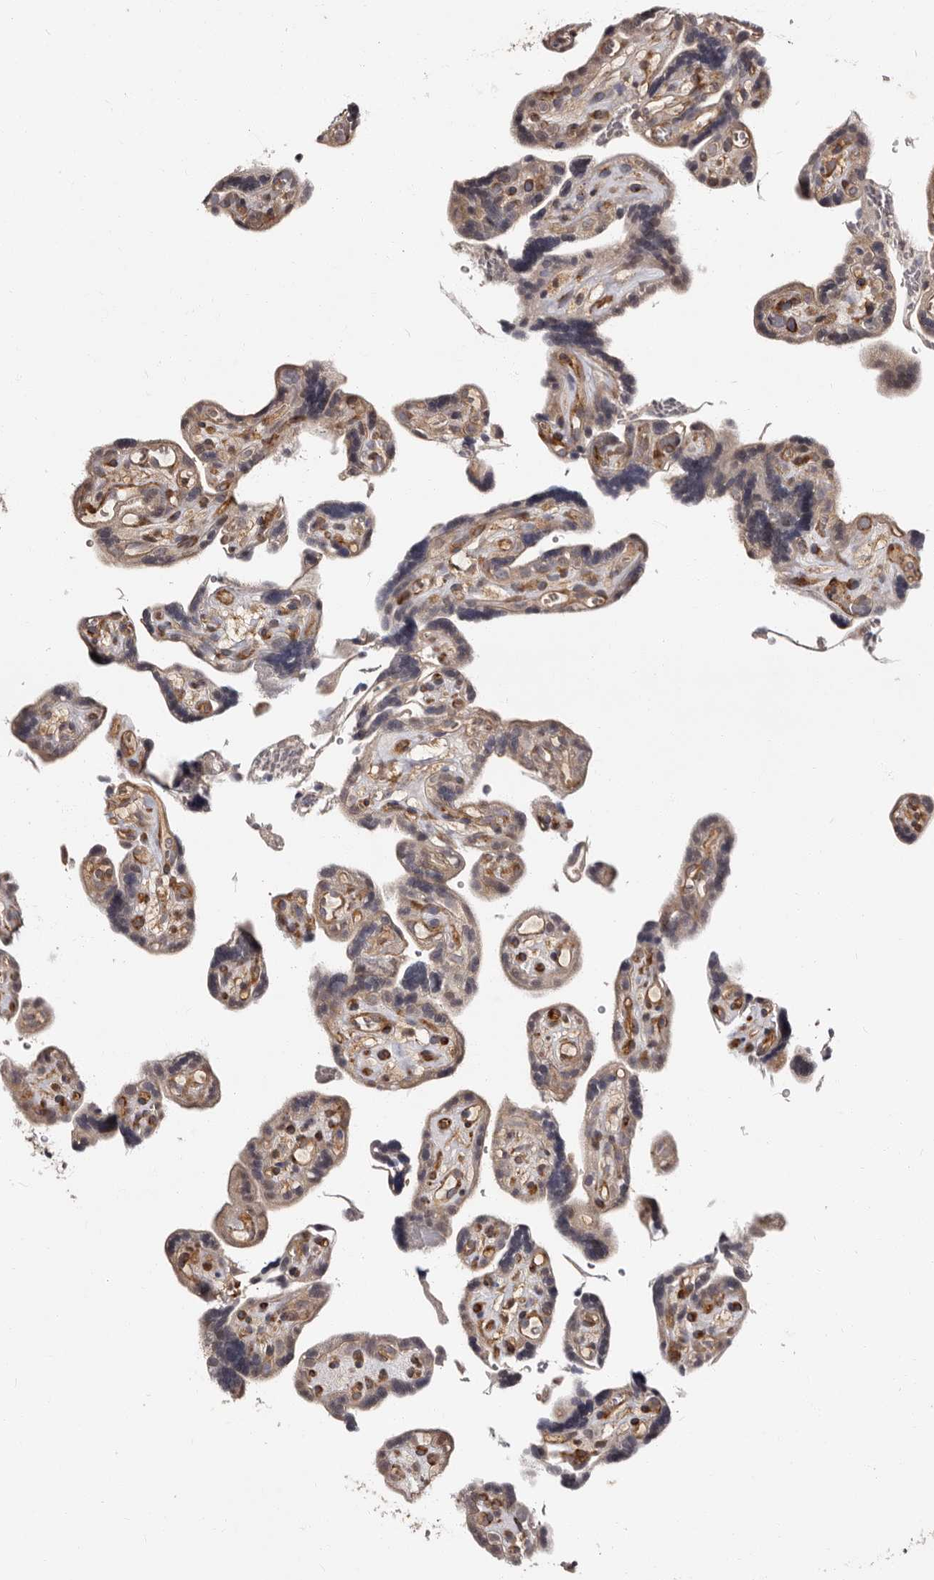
{"staining": {"intensity": "moderate", "quantity": ">75%", "location": "cytoplasmic/membranous"}, "tissue": "placenta", "cell_type": "Decidual cells", "image_type": "normal", "snomed": [{"axis": "morphology", "description": "Normal tissue, NOS"}, {"axis": "topography", "description": "Placenta"}], "caption": "Approximately >75% of decidual cells in benign placenta display moderate cytoplasmic/membranous protein expression as visualized by brown immunohistochemical staining.", "gene": "TBC1D22B", "patient": {"sex": "female", "age": 30}}